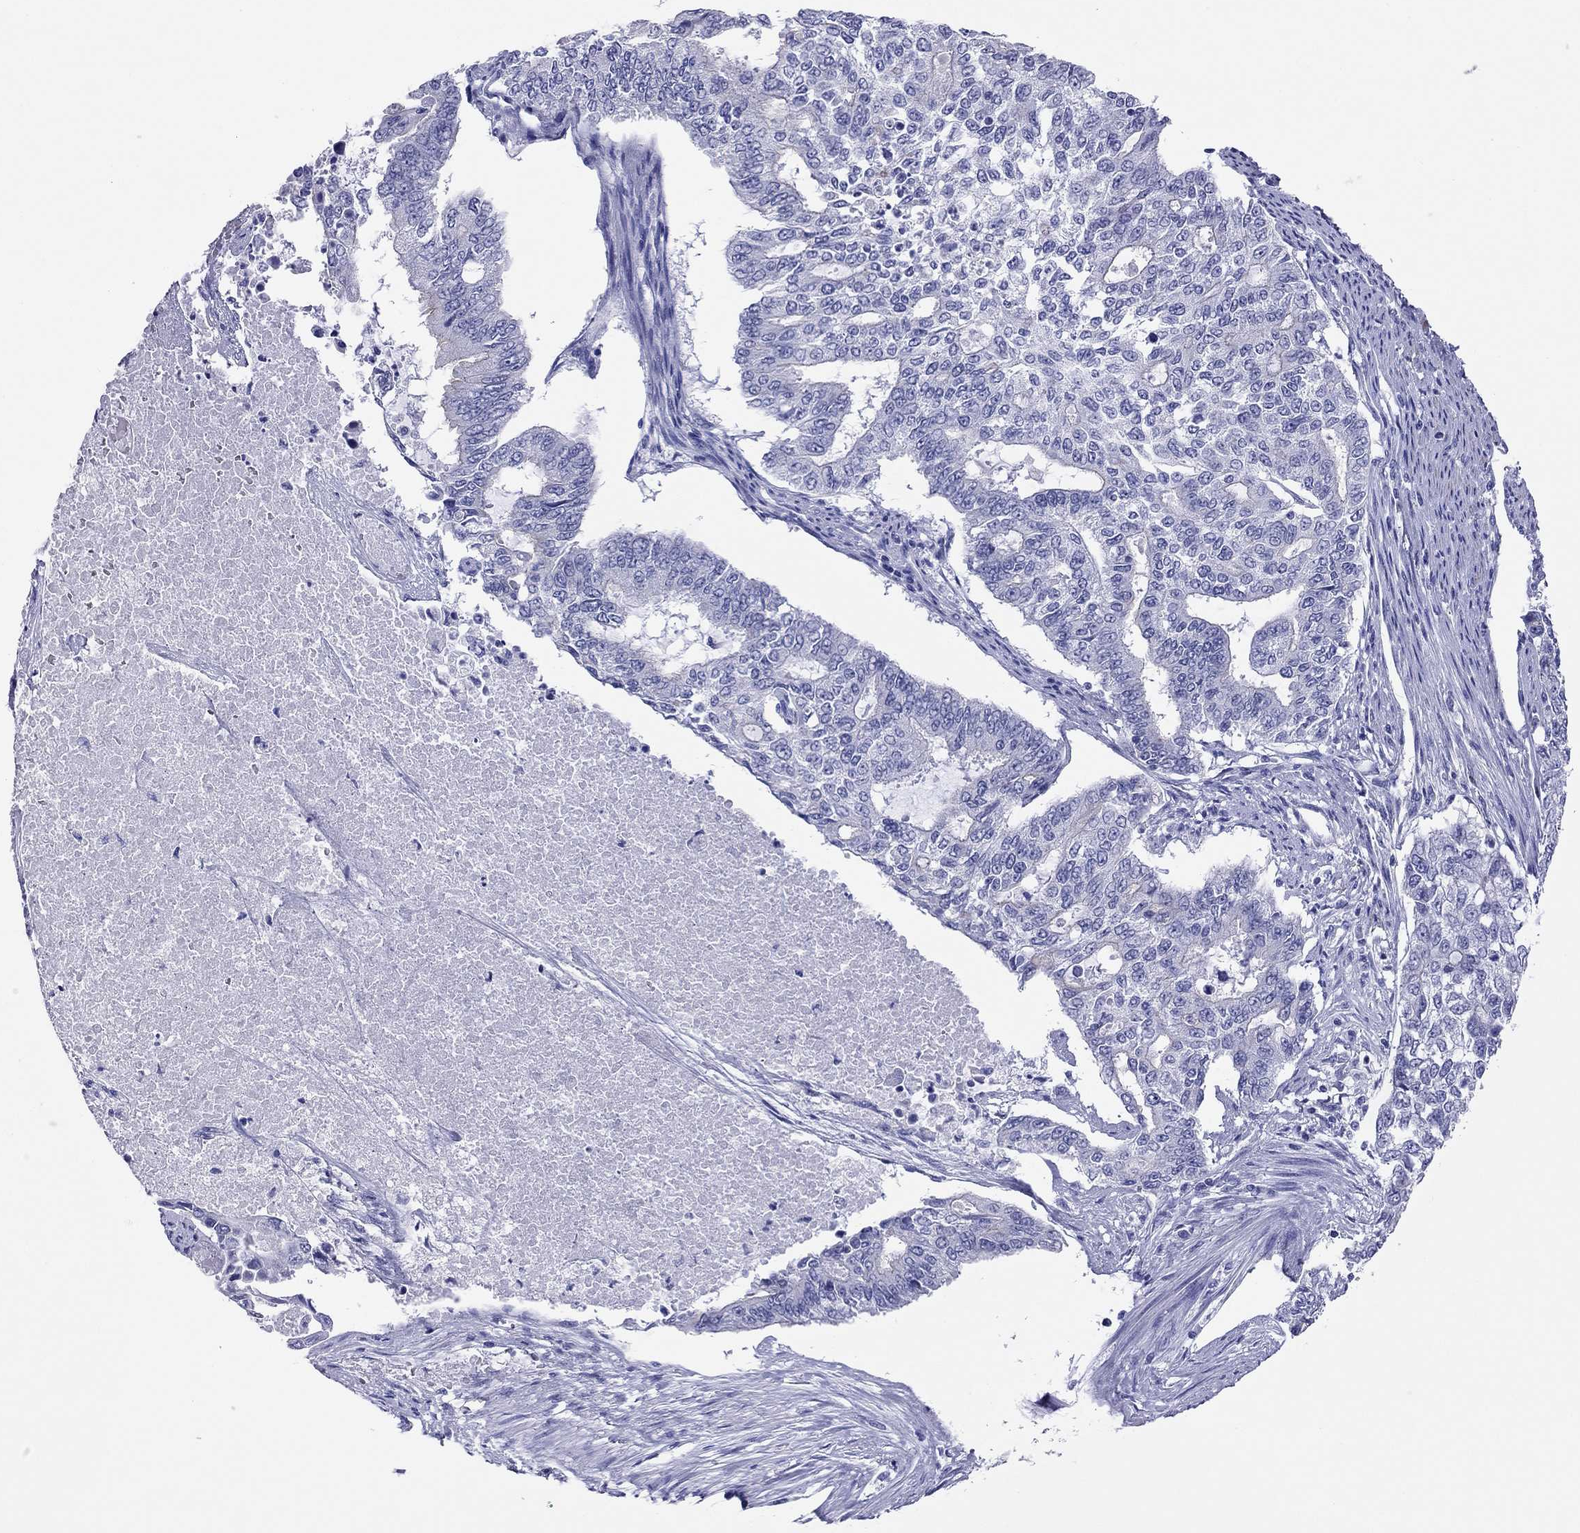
{"staining": {"intensity": "negative", "quantity": "none", "location": "none"}, "tissue": "endometrial cancer", "cell_type": "Tumor cells", "image_type": "cancer", "snomed": [{"axis": "morphology", "description": "Adenocarcinoma, NOS"}, {"axis": "topography", "description": "Uterus"}], "caption": "Immunohistochemistry (IHC) image of endometrial cancer stained for a protein (brown), which shows no expression in tumor cells.", "gene": "MYMX", "patient": {"sex": "female", "age": 59}}